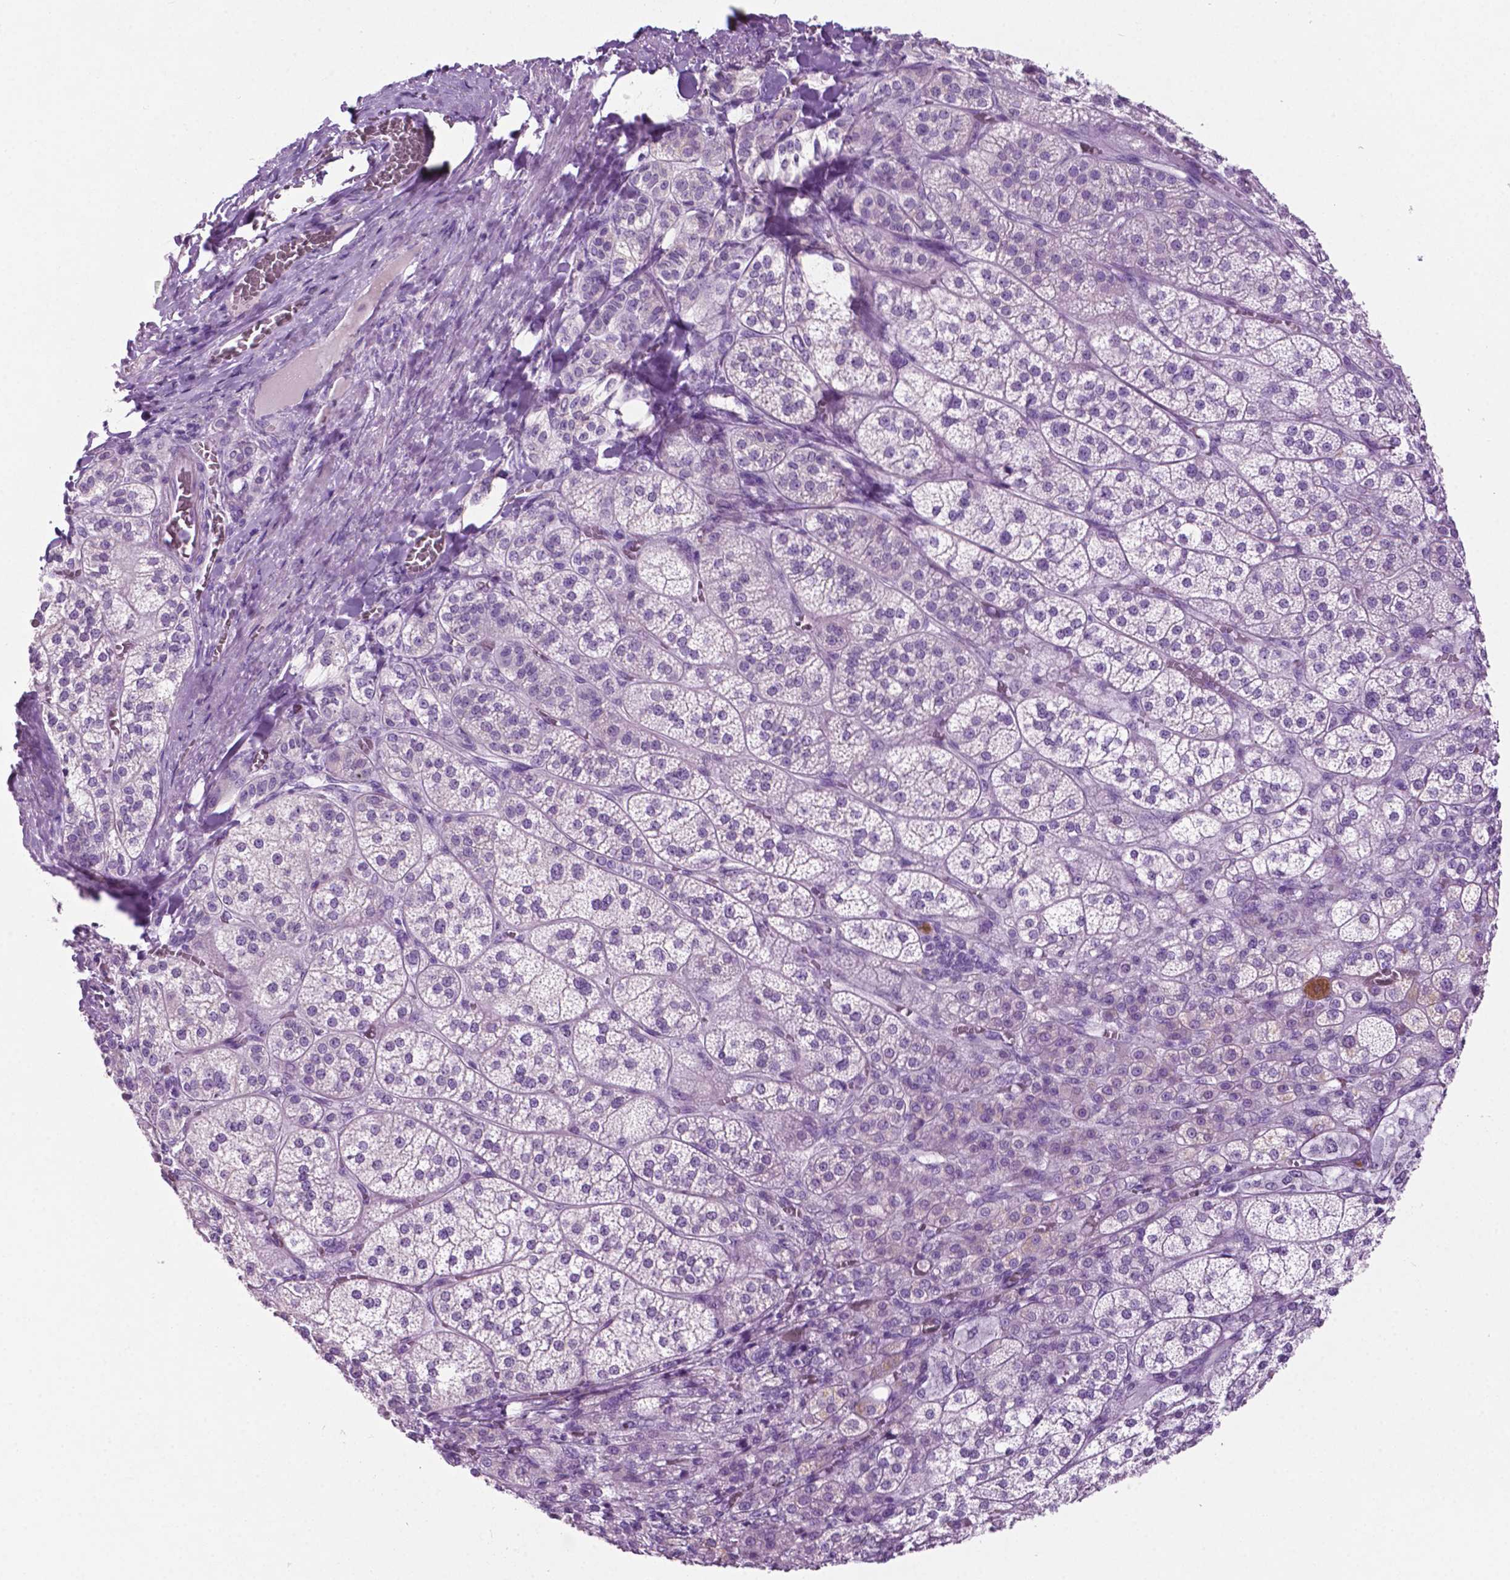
{"staining": {"intensity": "negative", "quantity": "none", "location": "none"}, "tissue": "adrenal gland", "cell_type": "Glandular cells", "image_type": "normal", "snomed": [{"axis": "morphology", "description": "Normal tissue, NOS"}, {"axis": "topography", "description": "Adrenal gland"}], "caption": "A histopathology image of adrenal gland stained for a protein shows no brown staining in glandular cells.", "gene": "PHGR1", "patient": {"sex": "female", "age": 60}}